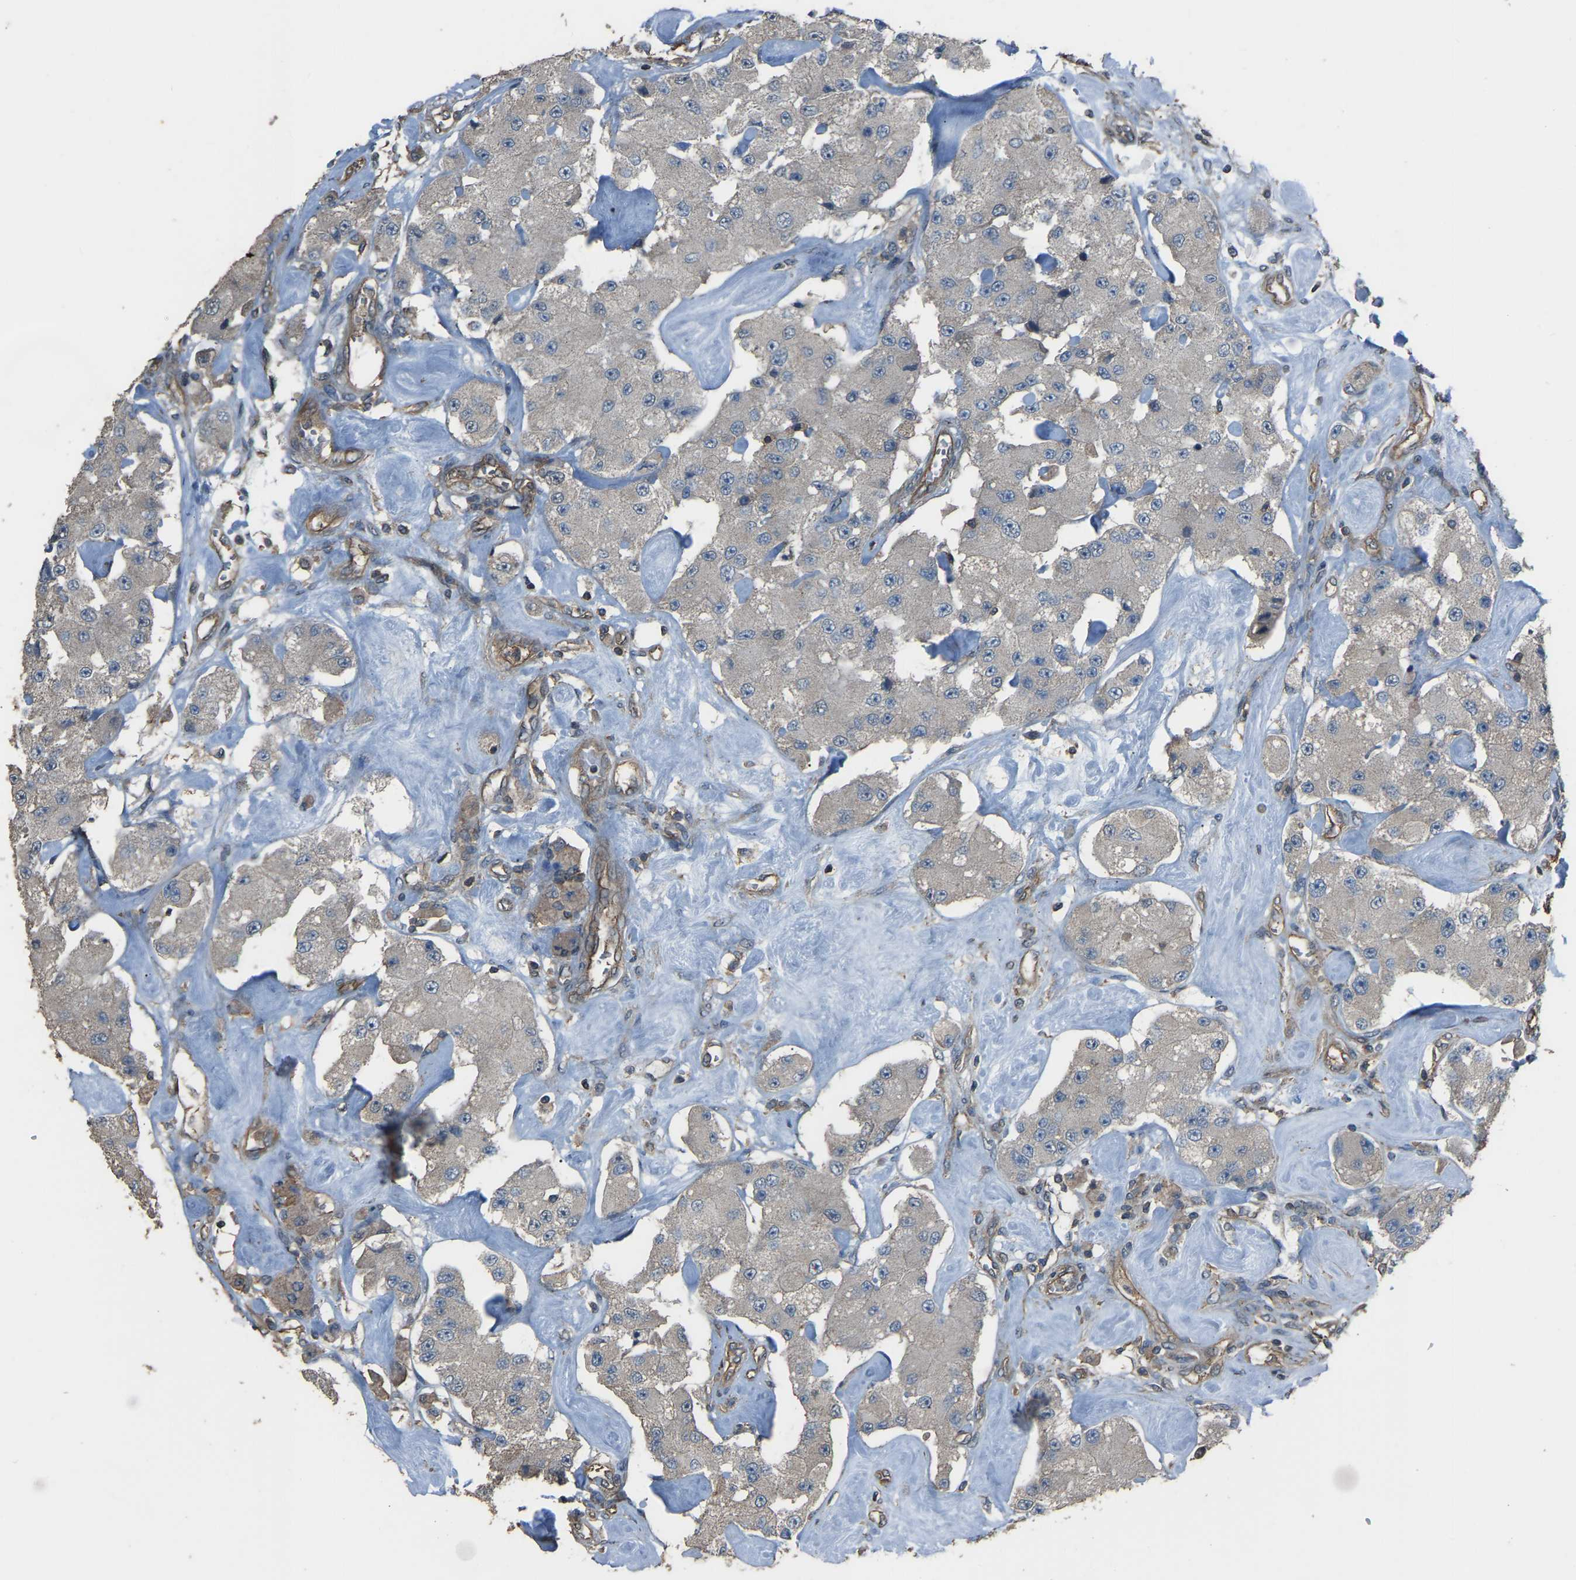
{"staining": {"intensity": "negative", "quantity": "none", "location": "none"}, "tissue": "carcinoid", "cell_type": "Tumor cells", "image_type": "cancer", "snomed": [{"axis": "morphology", "description": "Carcinoid, malignant, NOS"}, {"axis": "topography", "description": "Pancreas"}], "caption": "High power microscopy photomicrograph of an immunohistochemistry photomicrograph of carcinoid, revealing no significant positivity in tumor cells.", "gene": "SLC4A2", "patient": {"sex": "male", "age": 41}}